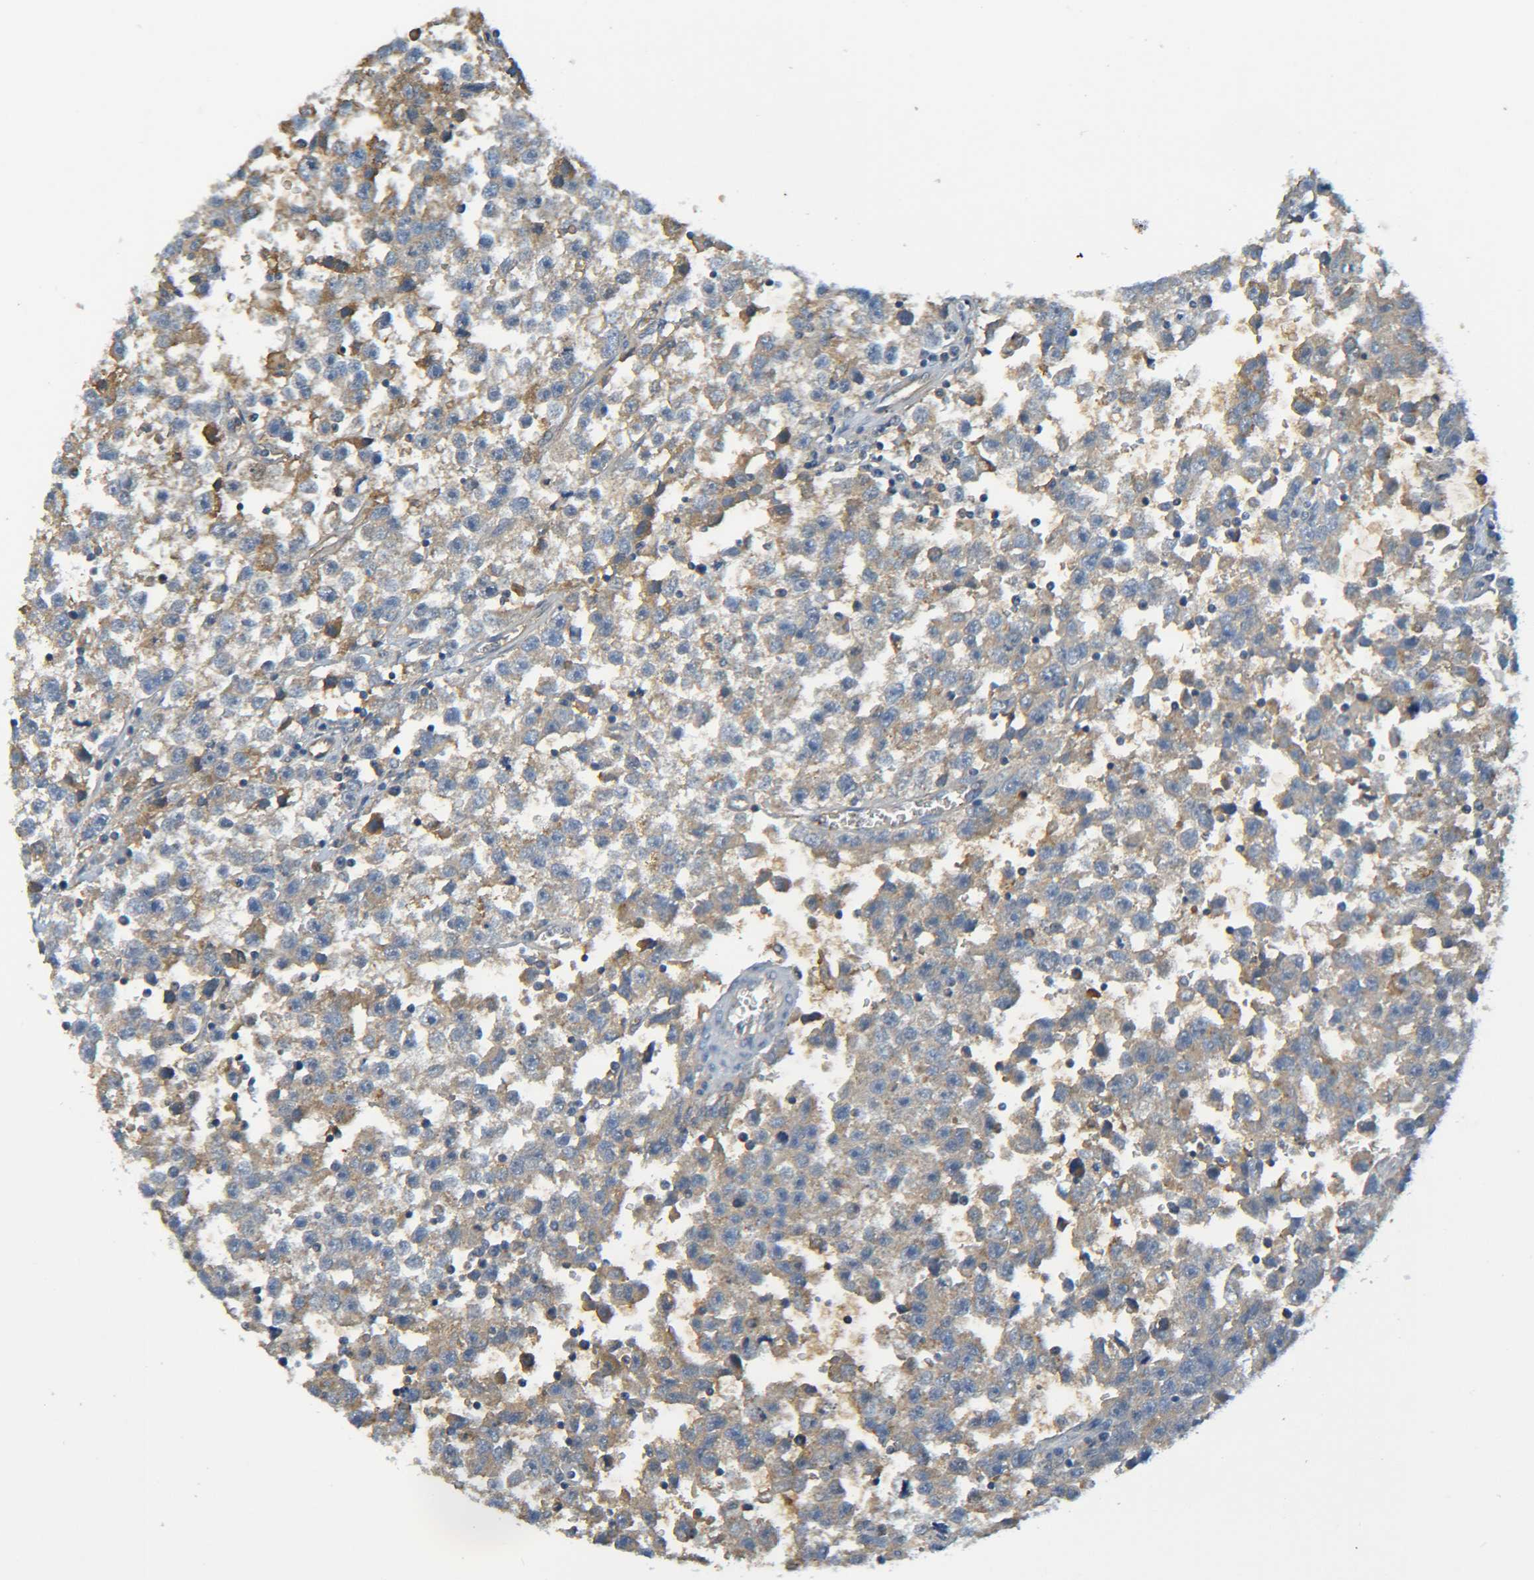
{"staining": {"intensity": "moderate", "quantity": ">75%", "location": "cytoplasmic/membranous"}, "tissue": "testis cancer", "cell_type": "Tumor cells", "image_type": "cancer", "snomed": [{"axis": "morphology", "description": "Seminoma, NOS"}, {"axis": "topography", "description": "Testis"}], "caption": "Protein analysis of seminoma (testis) tissue reveals moderate cytoplasmic/membranous expression in about >75% of tumor cells. Using DAB (brown) and hematoxylin (blue) stains, captured at high magnification using brightfield microscopy.", "gene": "C1QA", "patient": {"sex": "male", "age": 33}}